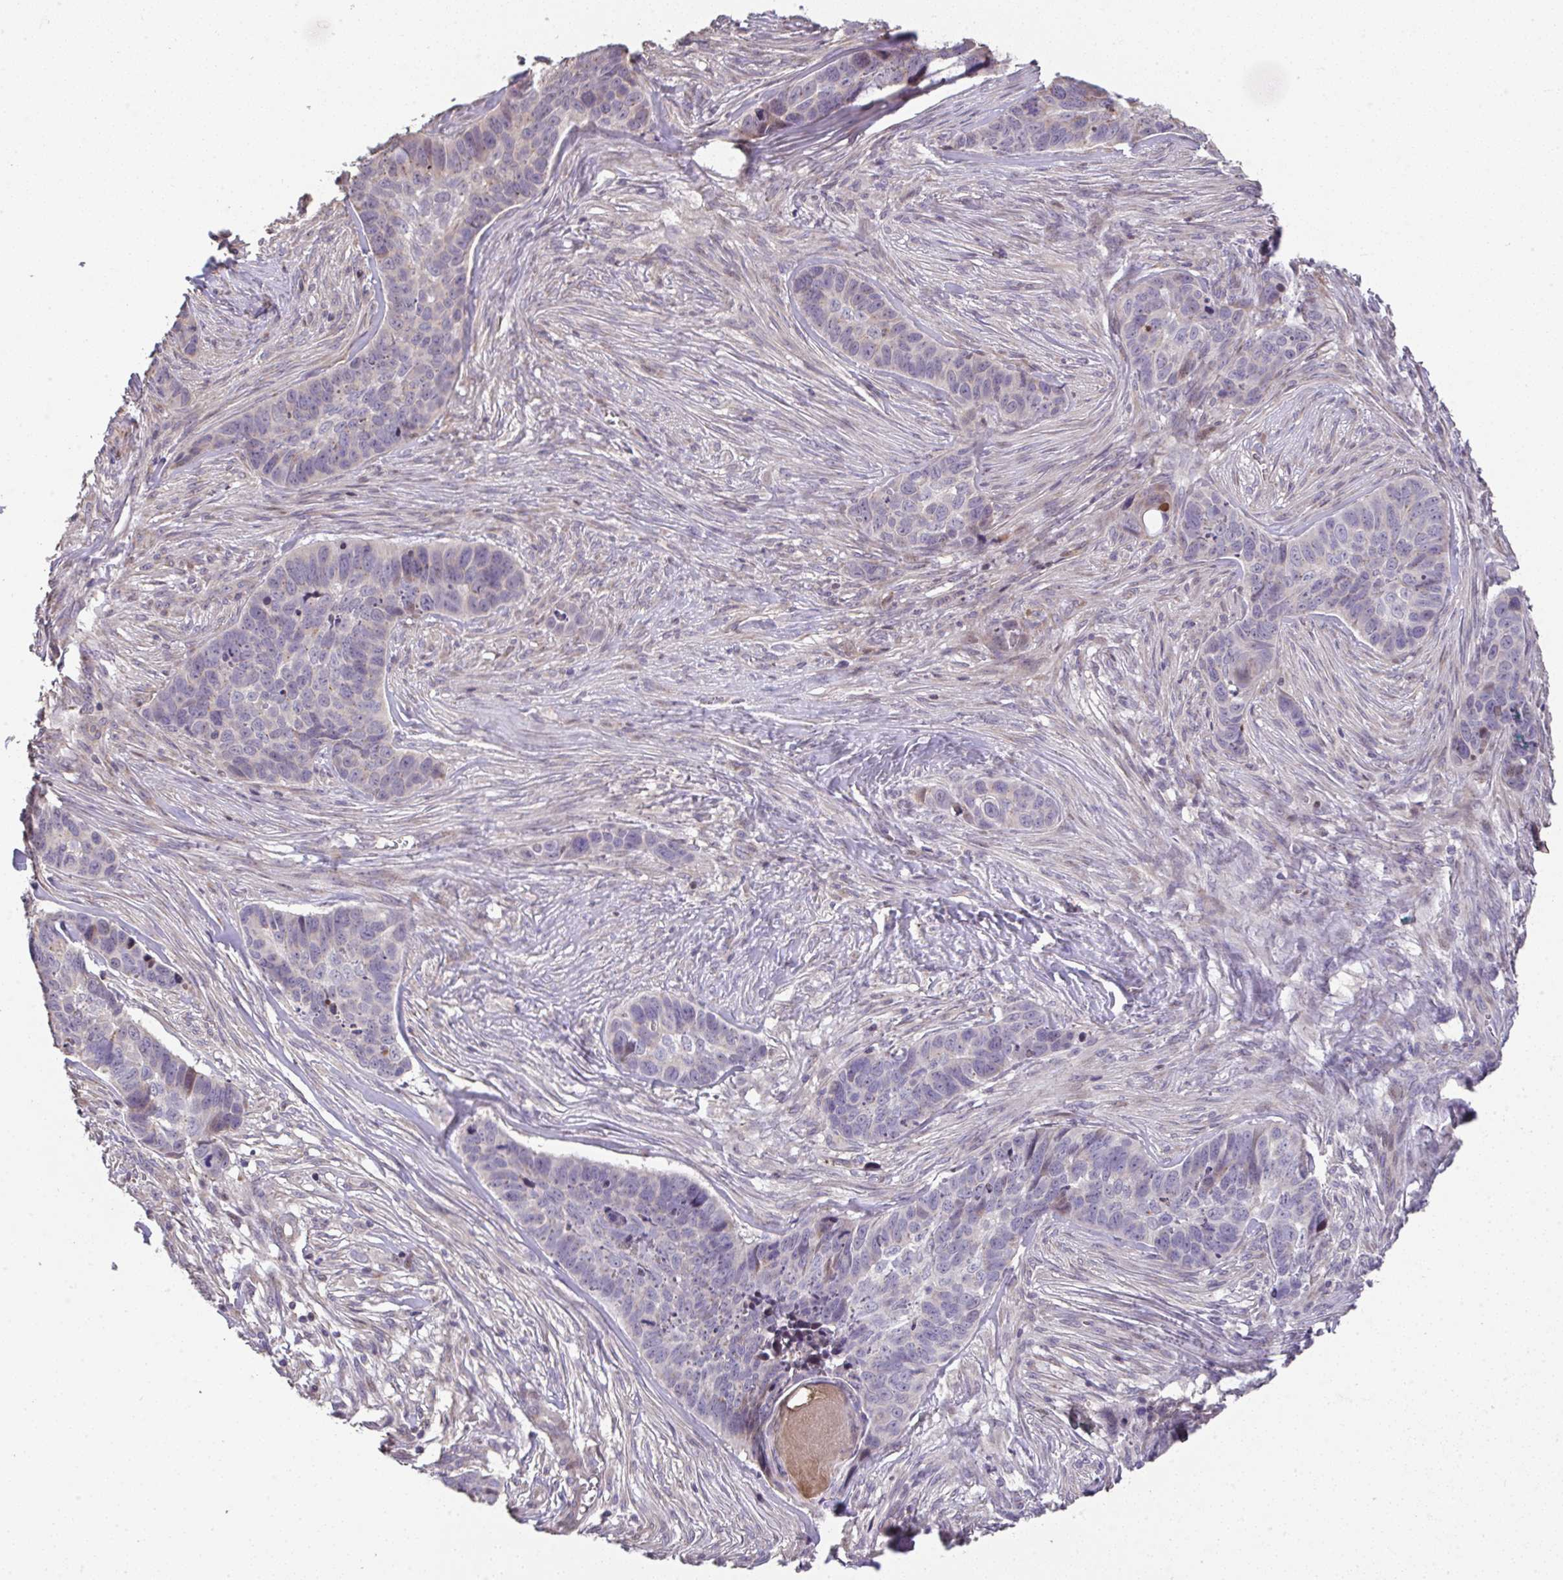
{"staining": {"intensity": "negative", "quantity": "none", "location": "none"}, "tissue": "skin cancer", "cell_type": "Tumor cells", "image_type": "cancer", "snomed": [{"axis": "morphology", "description": "Basal cell carcinoma"}, {"axis": "topography", "description": "Skin"}], "caption": "A photomicrograph of human skin basal cell carcinoma is negative for staining in tumor cells.", "gene": "RUNDC3B", "patient": {"sex": "female", "age": 82}}